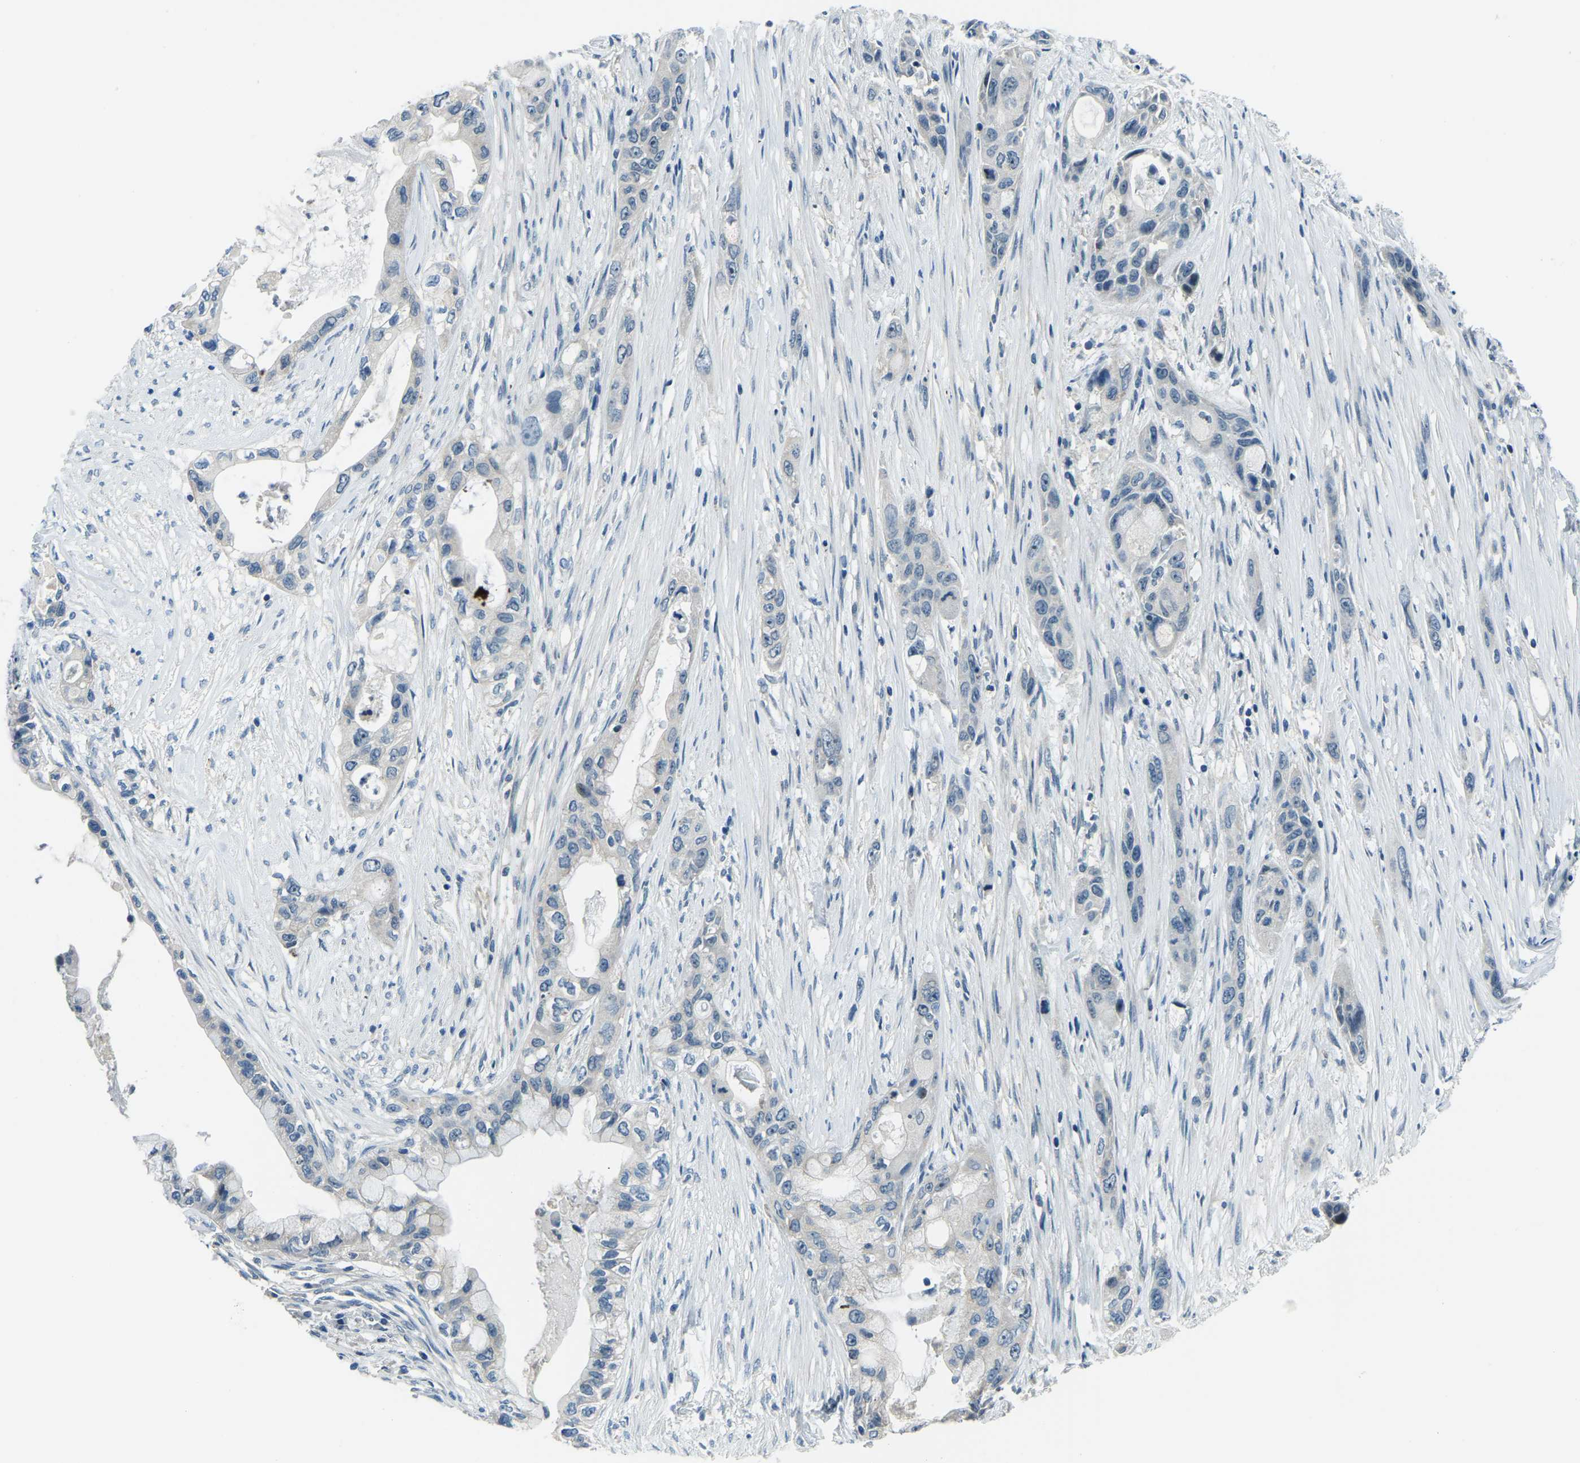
{"staining": {"intensity": "negative", "quantity": "none", "location": "none"}, "tissue": "pancreatic cancer", "cell_type": "Tumor cells", "image_type": "cancer", "snomed": [{"axis": "morphology", "description": "Adenocarcinoma, NOS"}, {"axis": "topography", "description": "Pancreas"}], "caption": "An IHC image of pancreatic cancer (adenocarcinoma) is shown. There is no staining in tumor cells of pancreatic cancer (adenocarcinoma). Brightfield microscopy of immunohistochemistry (IHC) stained with DAB (3,3'-diaminobenzidine) (brown) and hematoxylin (blue), captured at high magnification.", "gene": "RRP1", "patient": {"sex": "male", "age": 53}}